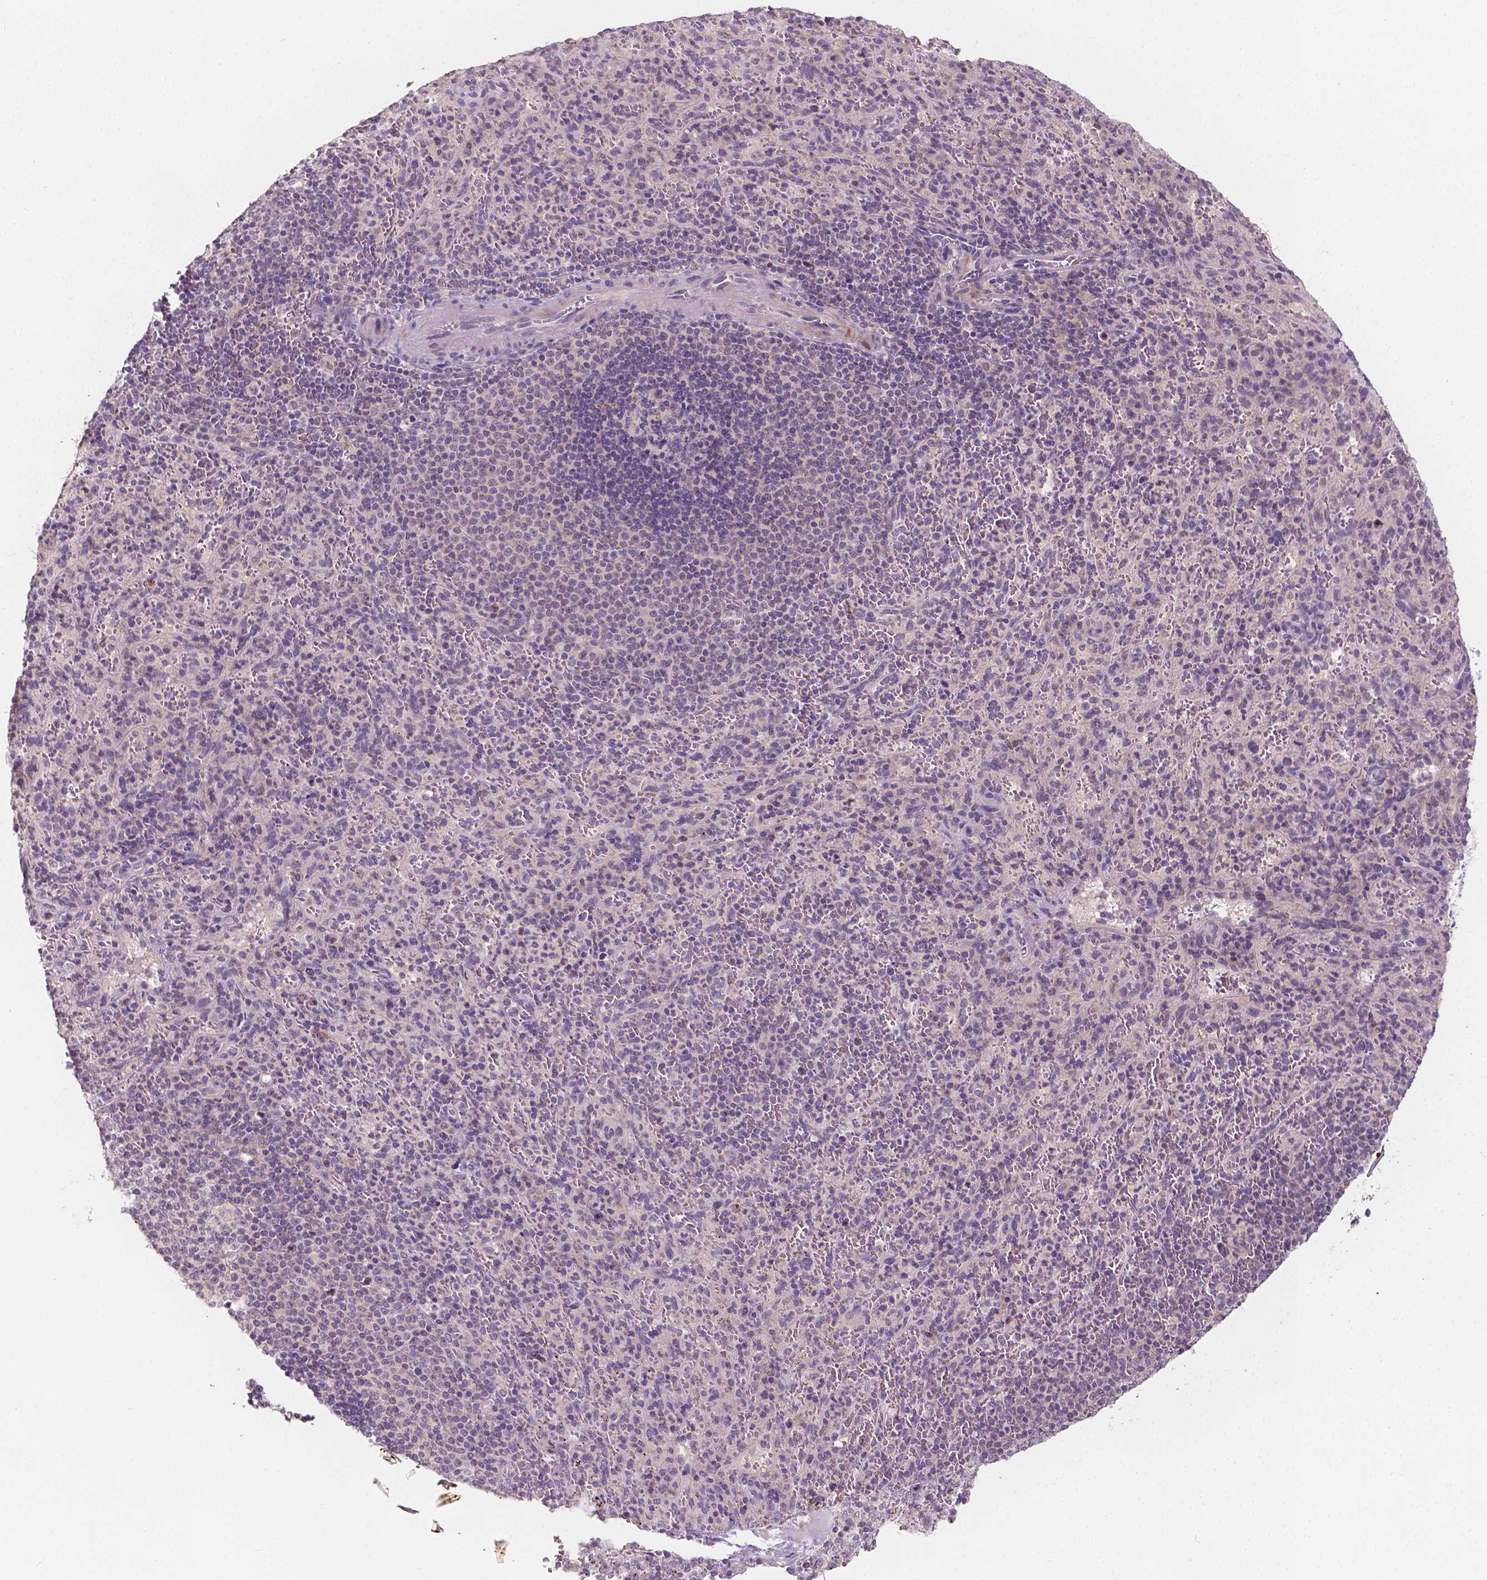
{"staining": {"intensity": "negative", "quantity": "none", "location": "none"}, "tissue": "spleen", "cell_type": "Cells in red pulp", "image_type": "normal", "snomed": [{"axis": "morphology", "description": "Normal tissue, NOS"}, {"axis": "topography", "description": "Spleen"}], "caption": "The histopathology image exhibits no staining of cells in red pulp in normal spleen. The staining is performed using DAB brown chromogen with nuclei counter-stained in using hematoxylin.", "gene": "SIRT2", "patient": {"sex": "male", "age": 57}}